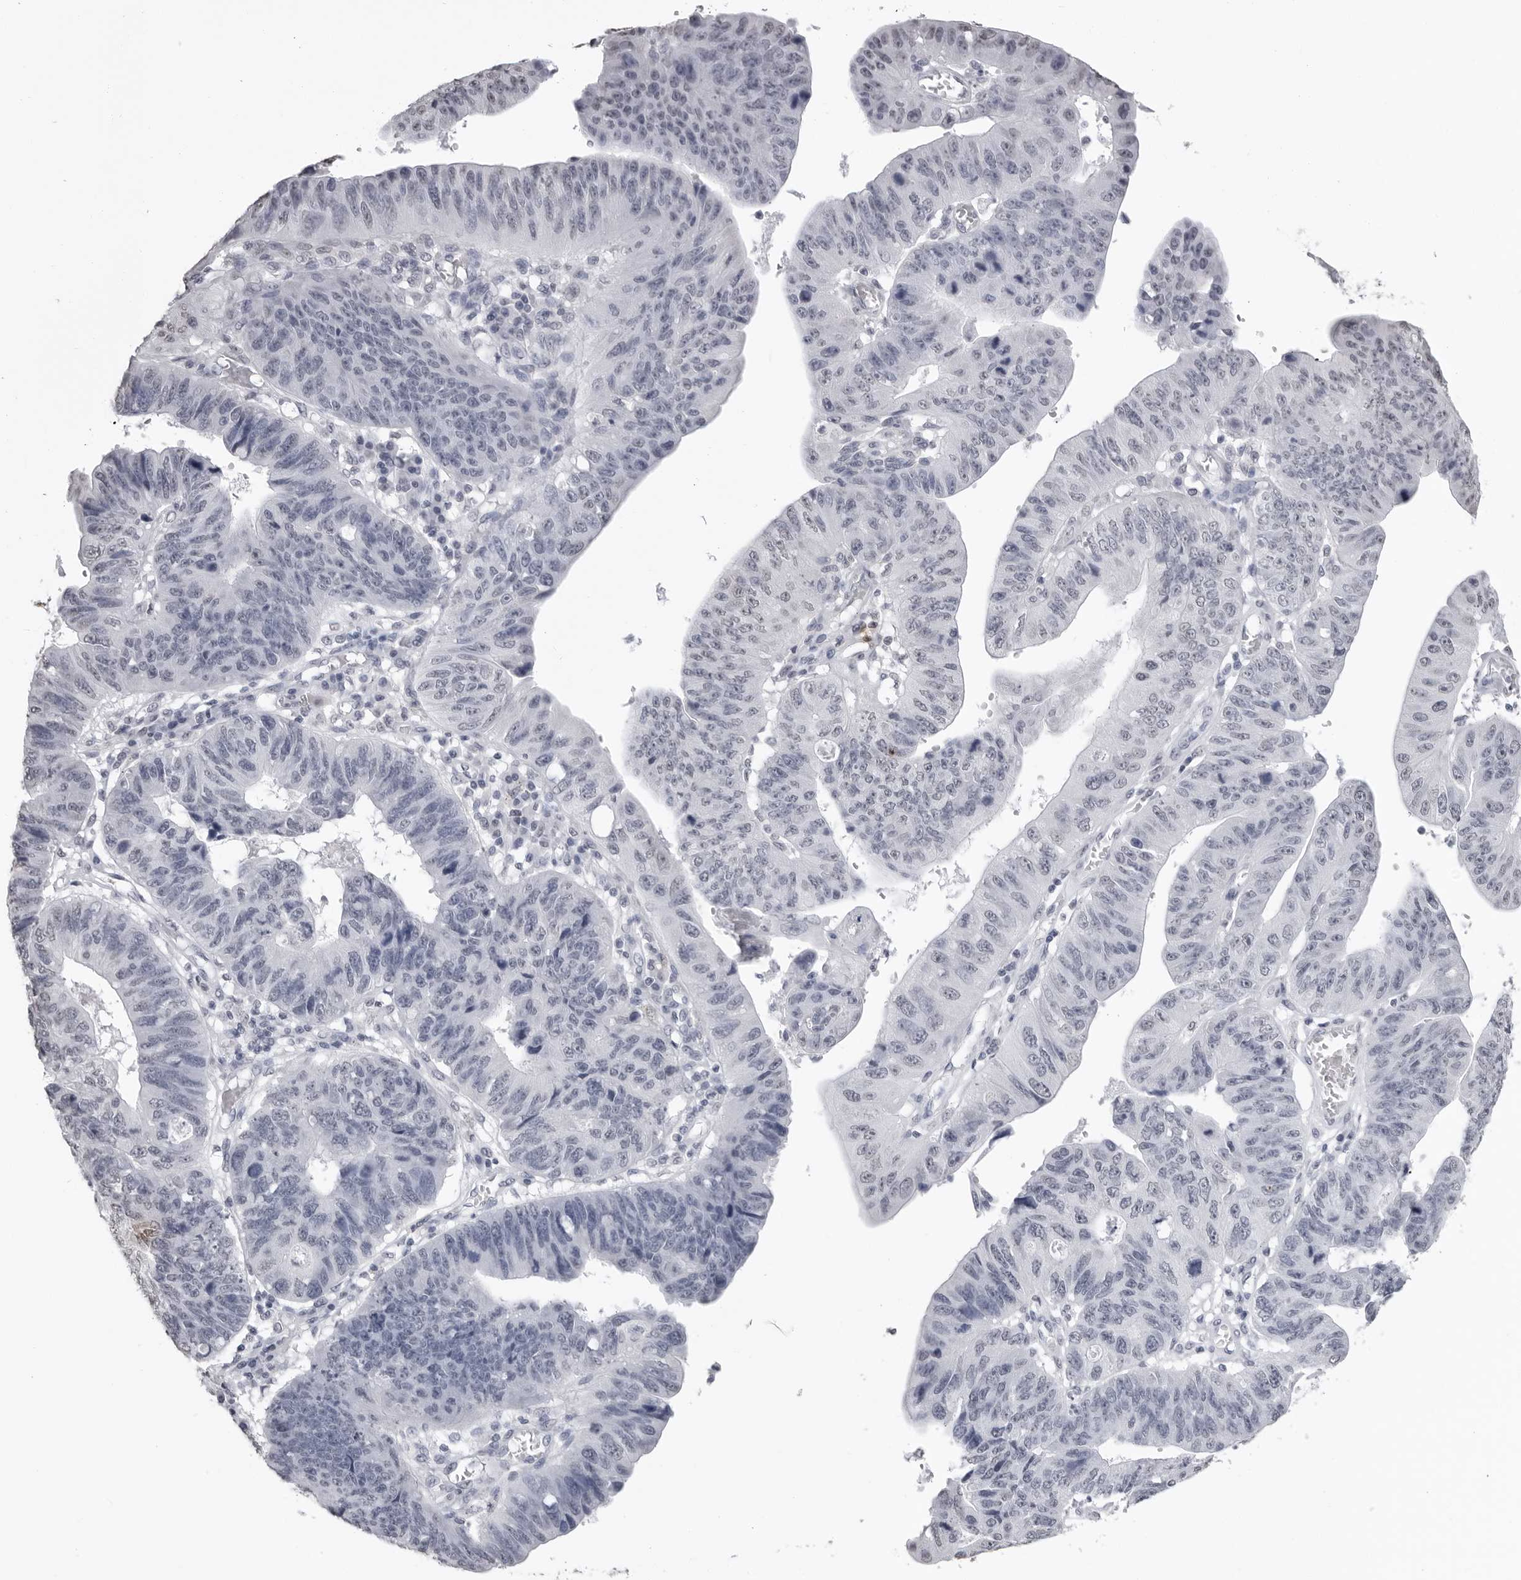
{"staining": {"intensity": "negative", "quantity": "none", "location": "none"}, "tissue": "stomach cancer", "cell_type": "Tumor cells", "image_type": "cancer", "snomed": [{"axis": "morphology", "description": "Adenocarcinoma, NOS"}, {"axis": "topography", "description": "Stomach"}], "caption": "This is an immunohistochemistry histopathology image of stomach cancer. There is no positivity in tumor cells.", "gene": "HEPACAM", "patient": {"sex": "male", "age": 59}}